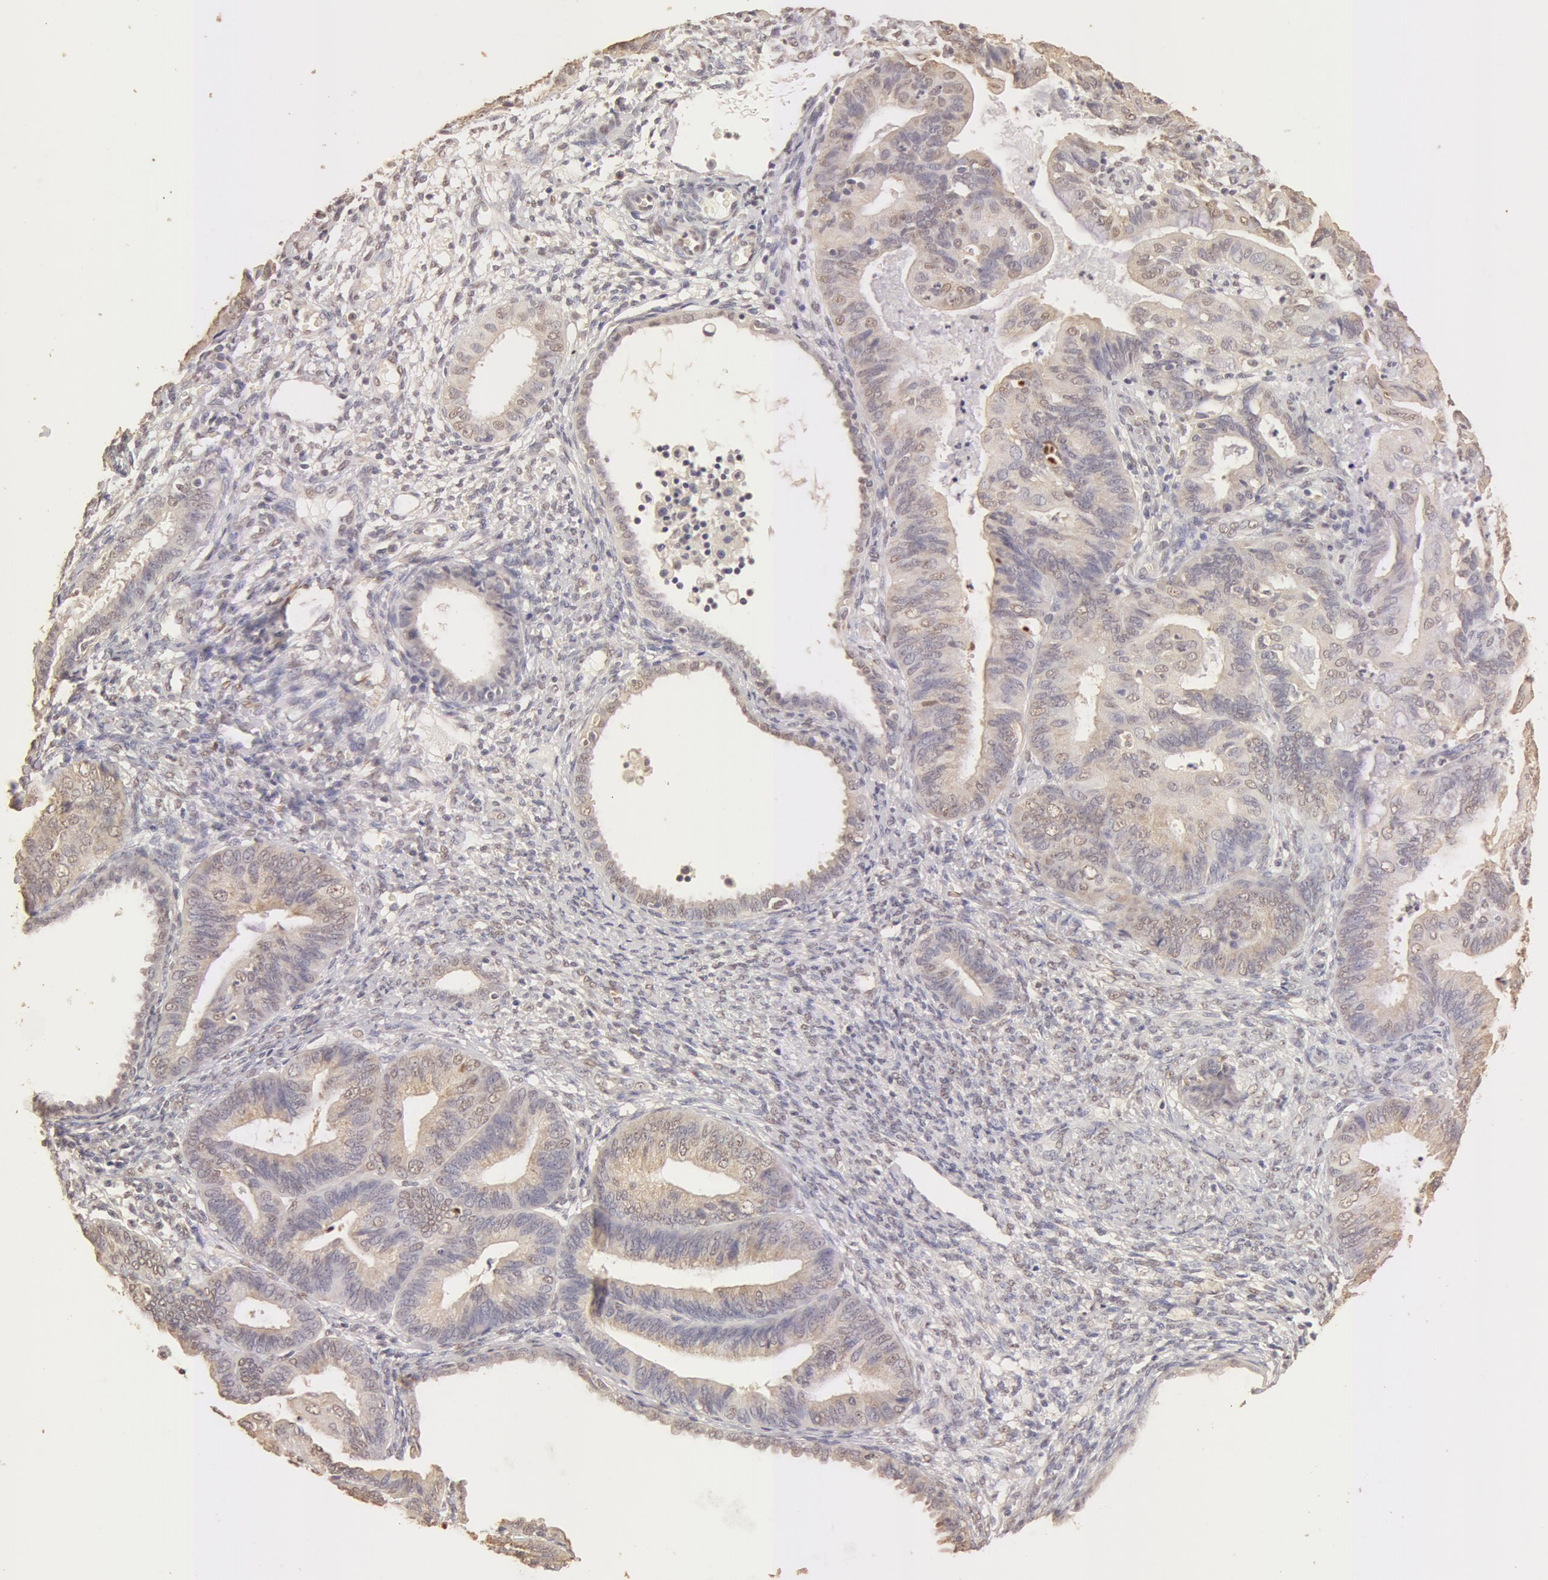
{"staining": {"intensity": "weak", "quantity": ">75%", "location": "cytoplasmic/membranous,nuclear"}, "tissue": "endometrial cancer", "cell_type": "Tumor cells", "image_type": "cancer", "snomed": [{"axis": "morphology", "description": "Adenocarcinoma, NOS"}, {"axis": "topography", "description": "Endometrium"}], "caption": "The photomicrograph reveals immunohistochemical staining of endometrial cancer (adenocarcinoma). There is weak cytoplasmic/membranous and nuclear staining is identified in about >75% of tumor cells.", "gene": "SNRNP70", "patient": {"sex": "female", "age": 63}}